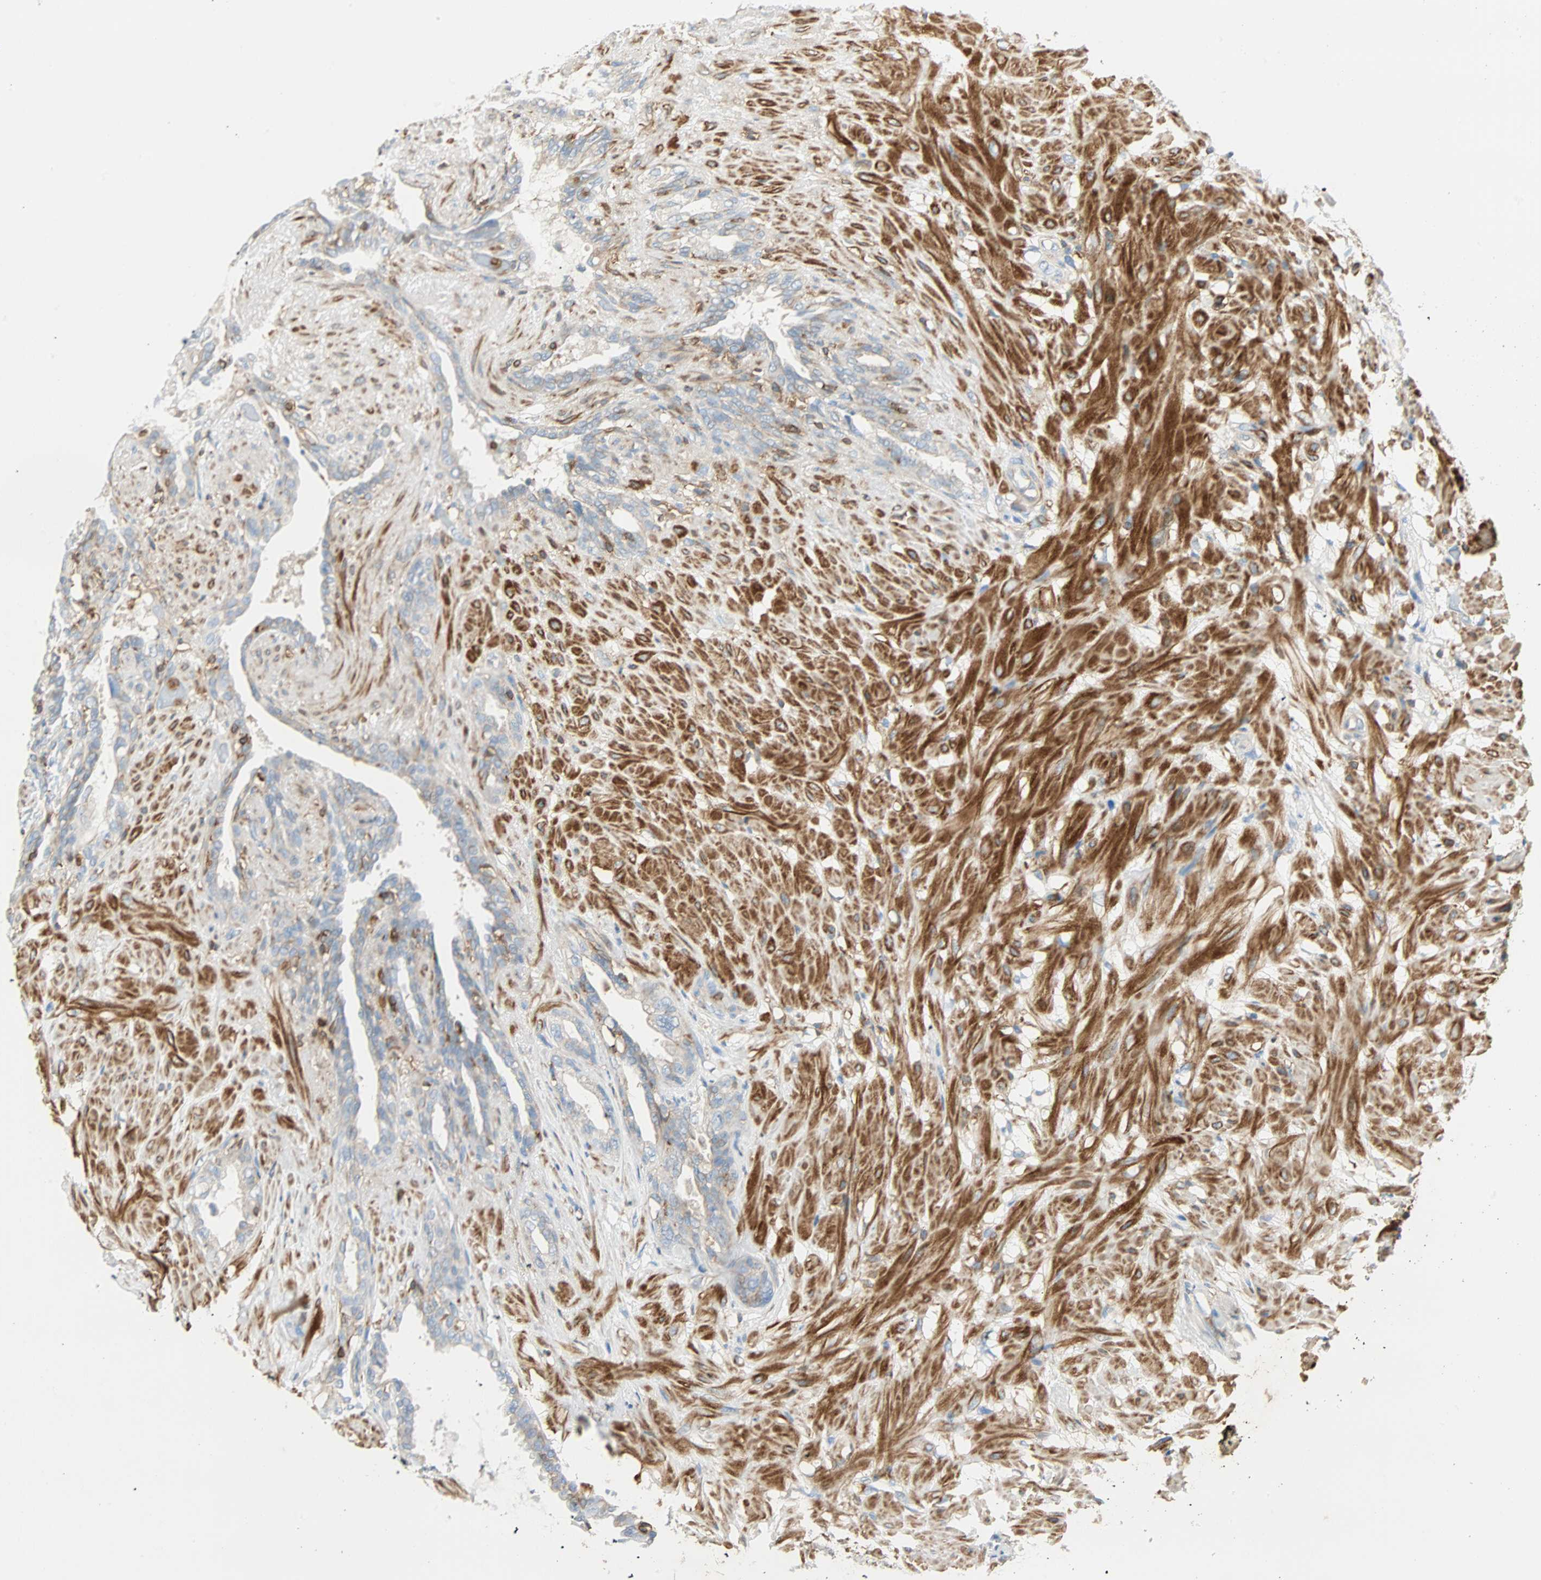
{"staining": {"intensity": "negative", "quantity": "none", "location": "none"}, "tissue": "seminal vesicle", "cell_type": "Glandular cells", "image_type": "normal", "snomed": [{"axis": "morphology", "description": "Normal tissue, NOS"}, {"axis": "topography", "description": "Seminal veicle"}], "caption": "An IHC image of normal seminal vesicle is shown. There is no staining in glandular cells of seminal vesicle. (Immunohistochemistry, brightfield microscopy, high magnification).", "gene": "FMNL1", "patient": {"sex": "male", "age": 61}}